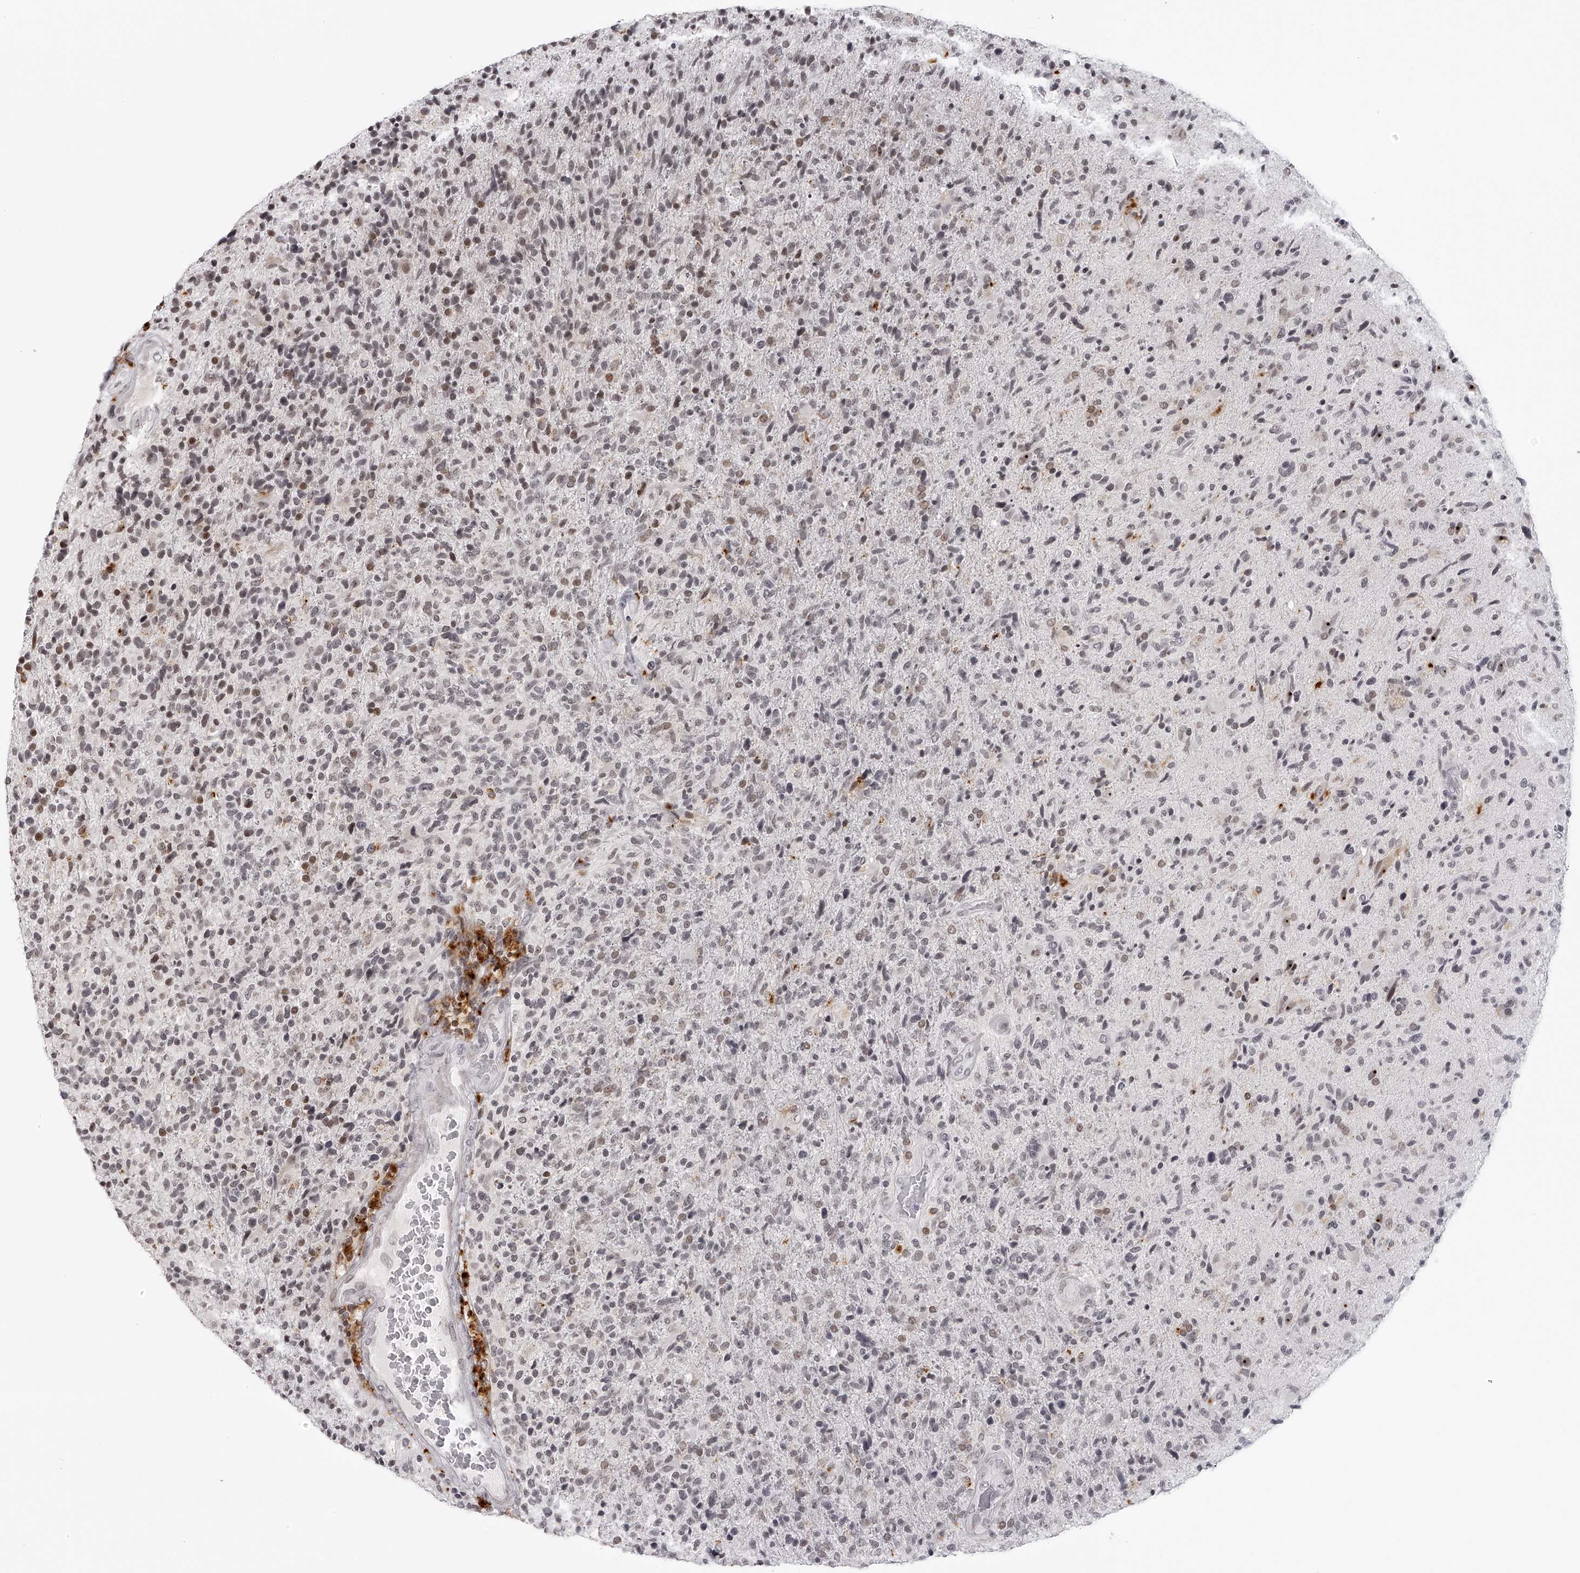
{"staining": {"intensity": "weak", "quantity": "25%-75%", "location": "nuclear"}, "tissue": "glioma", "cell_type": "Tumor cells", "image_type": "cancer", "snomed": [{"axis": "morphology", "description": "Glioma, malignant, High grade"}, {"axis": "topography", "description": "Brain"}], "caption": "This is a photomicrograph of IHC staining of malignant high-grade glioma, which shows weak positivity in the nuclear of tumor cells.", "gene": "RNF220", "patient": {"sex": "male", "age": 72}}